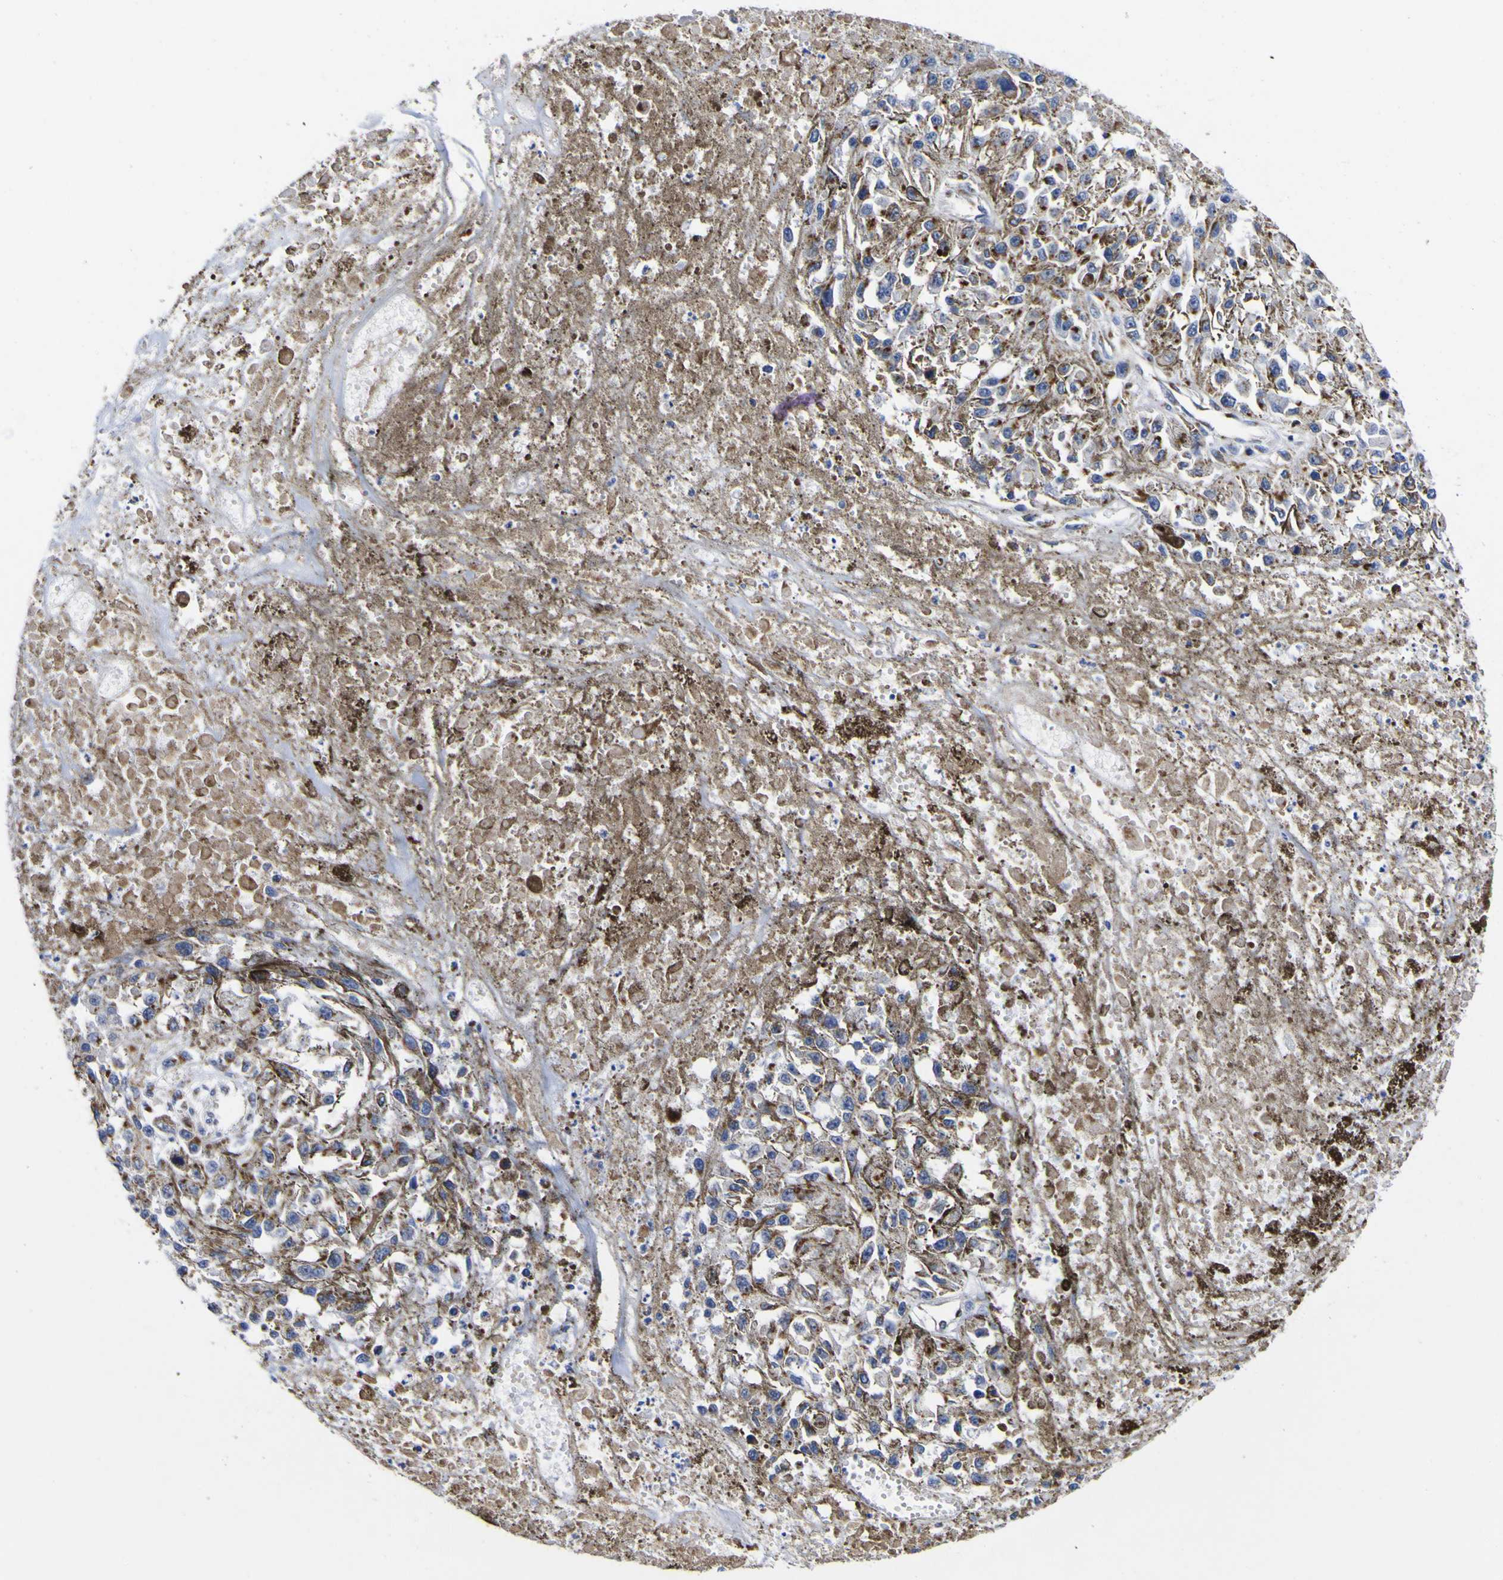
{"staining": {"intensity": "moderate", "quantity": "<25%", "location": "cytoplasmic/membranous"}, "tissue": "melanoma", "cell_type": "Tumor cells", "image_type": "cancer", "snomed": [{"axis": "morphology", "description": "Malignant melanoma, Metastatic site"}, {"axis": "topography", "description": "Lymph node"}], "caption": "Tumor cells exhibit low levels of moderate cytoplasmic/membranous positivity in approximately <25% of cells in malignant melanoma (metastatic site). (IHC, brightfield microscopy, high magnification).", "gene": "GOLM1", "patient": {"sex": "male", "age": 59}}